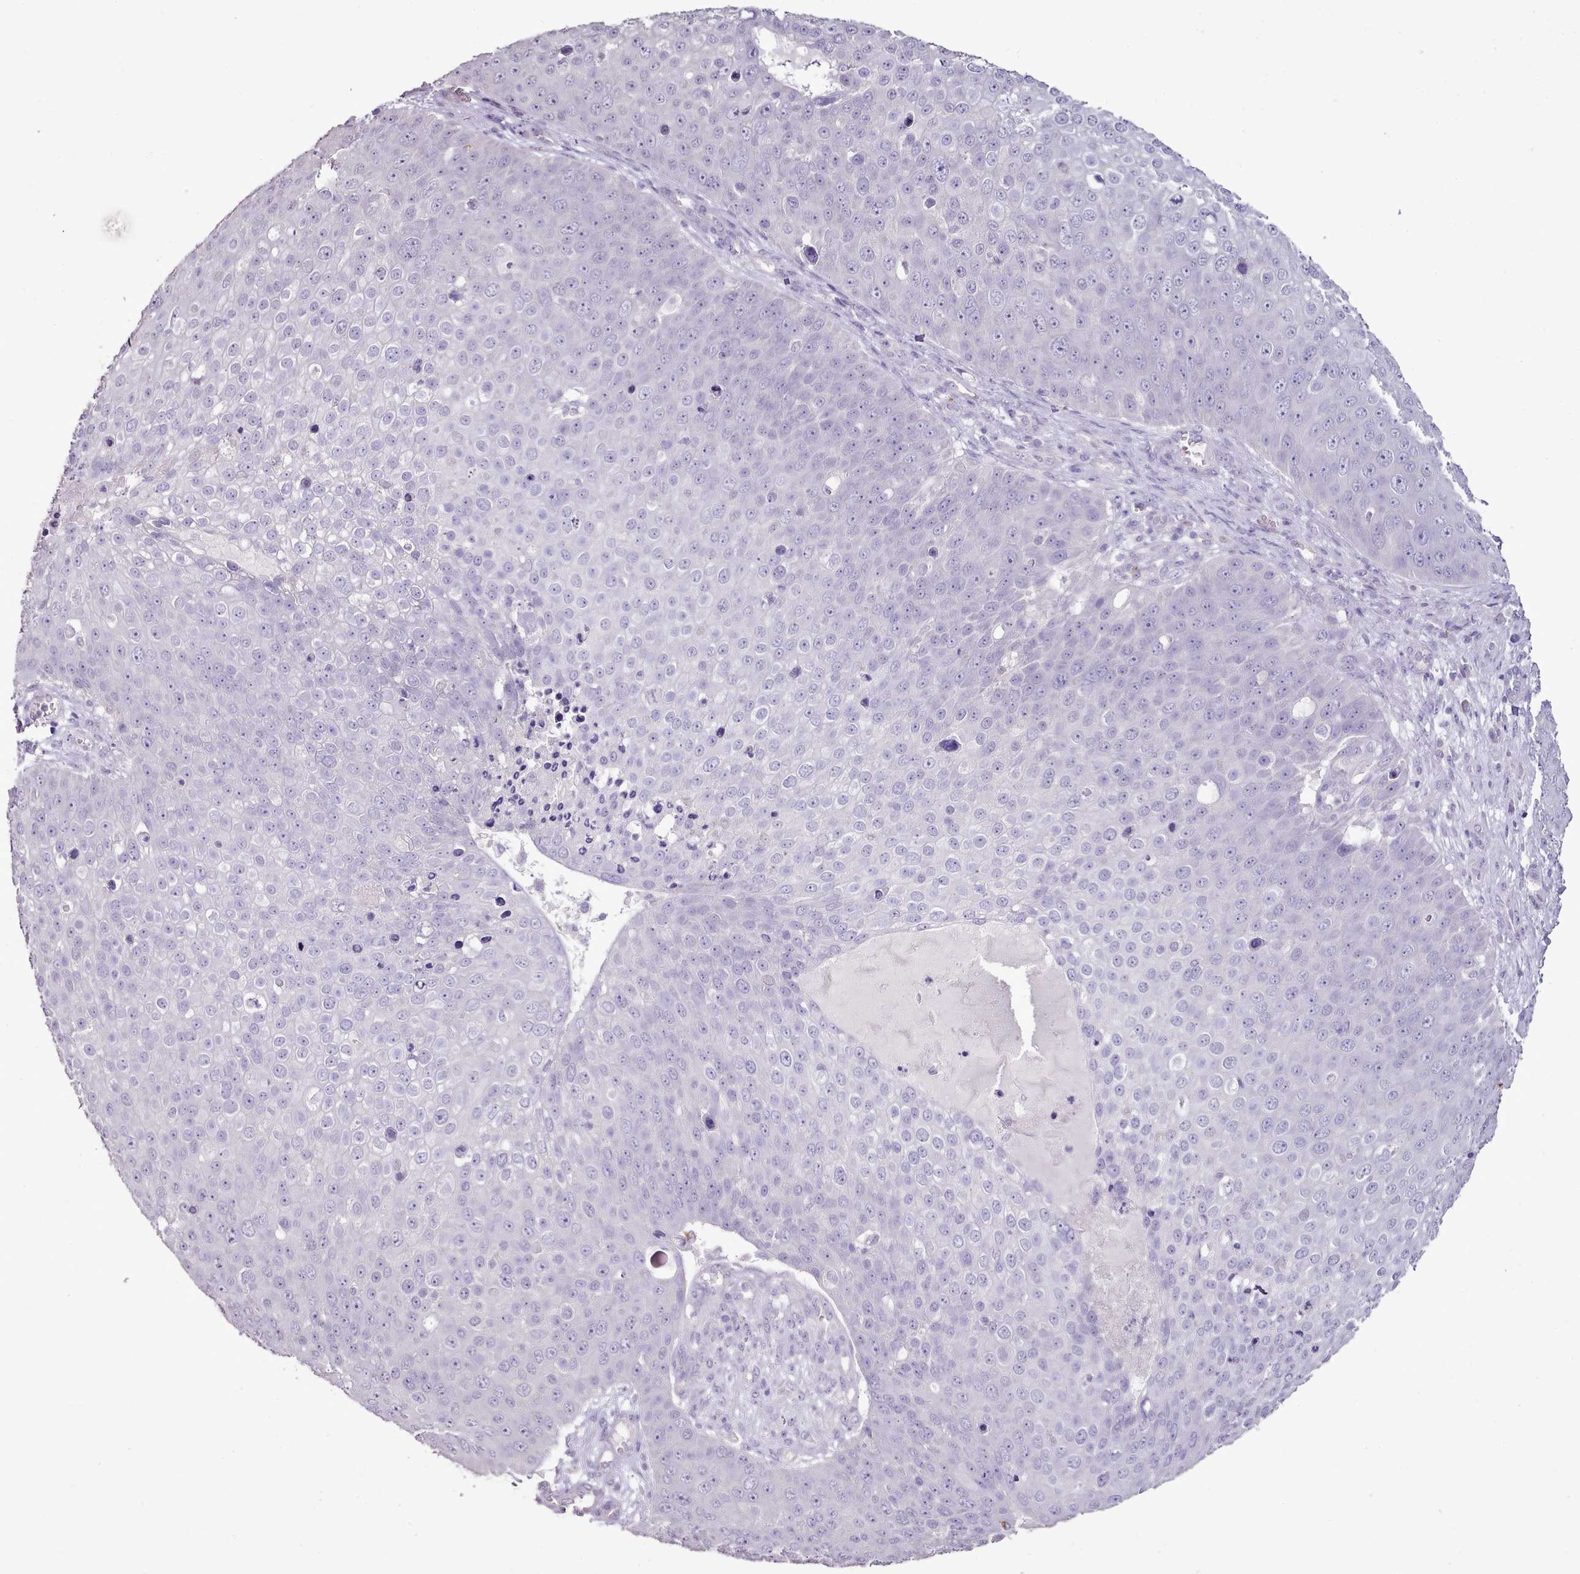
{"staining": {"intensity": "negative", "quantity": "none", "location": "none"}, "tissue": "skin cancer", "cell_type": "Tumor cells", "image_type": "cancer", "snomed": [{"axis": "morphology", "description": "Squamous cell carcinoma, NOS"}, {"axis": "topography", "description": "Skin"}], "caption": "Skin cancer (squamous cell carcinoma) stained for a protein using immunohistochemistry (IHC) reveals no positivity tumor cells.", "gene": "BLOC1S2", "patient": {"sex": "male", "age": 71}}